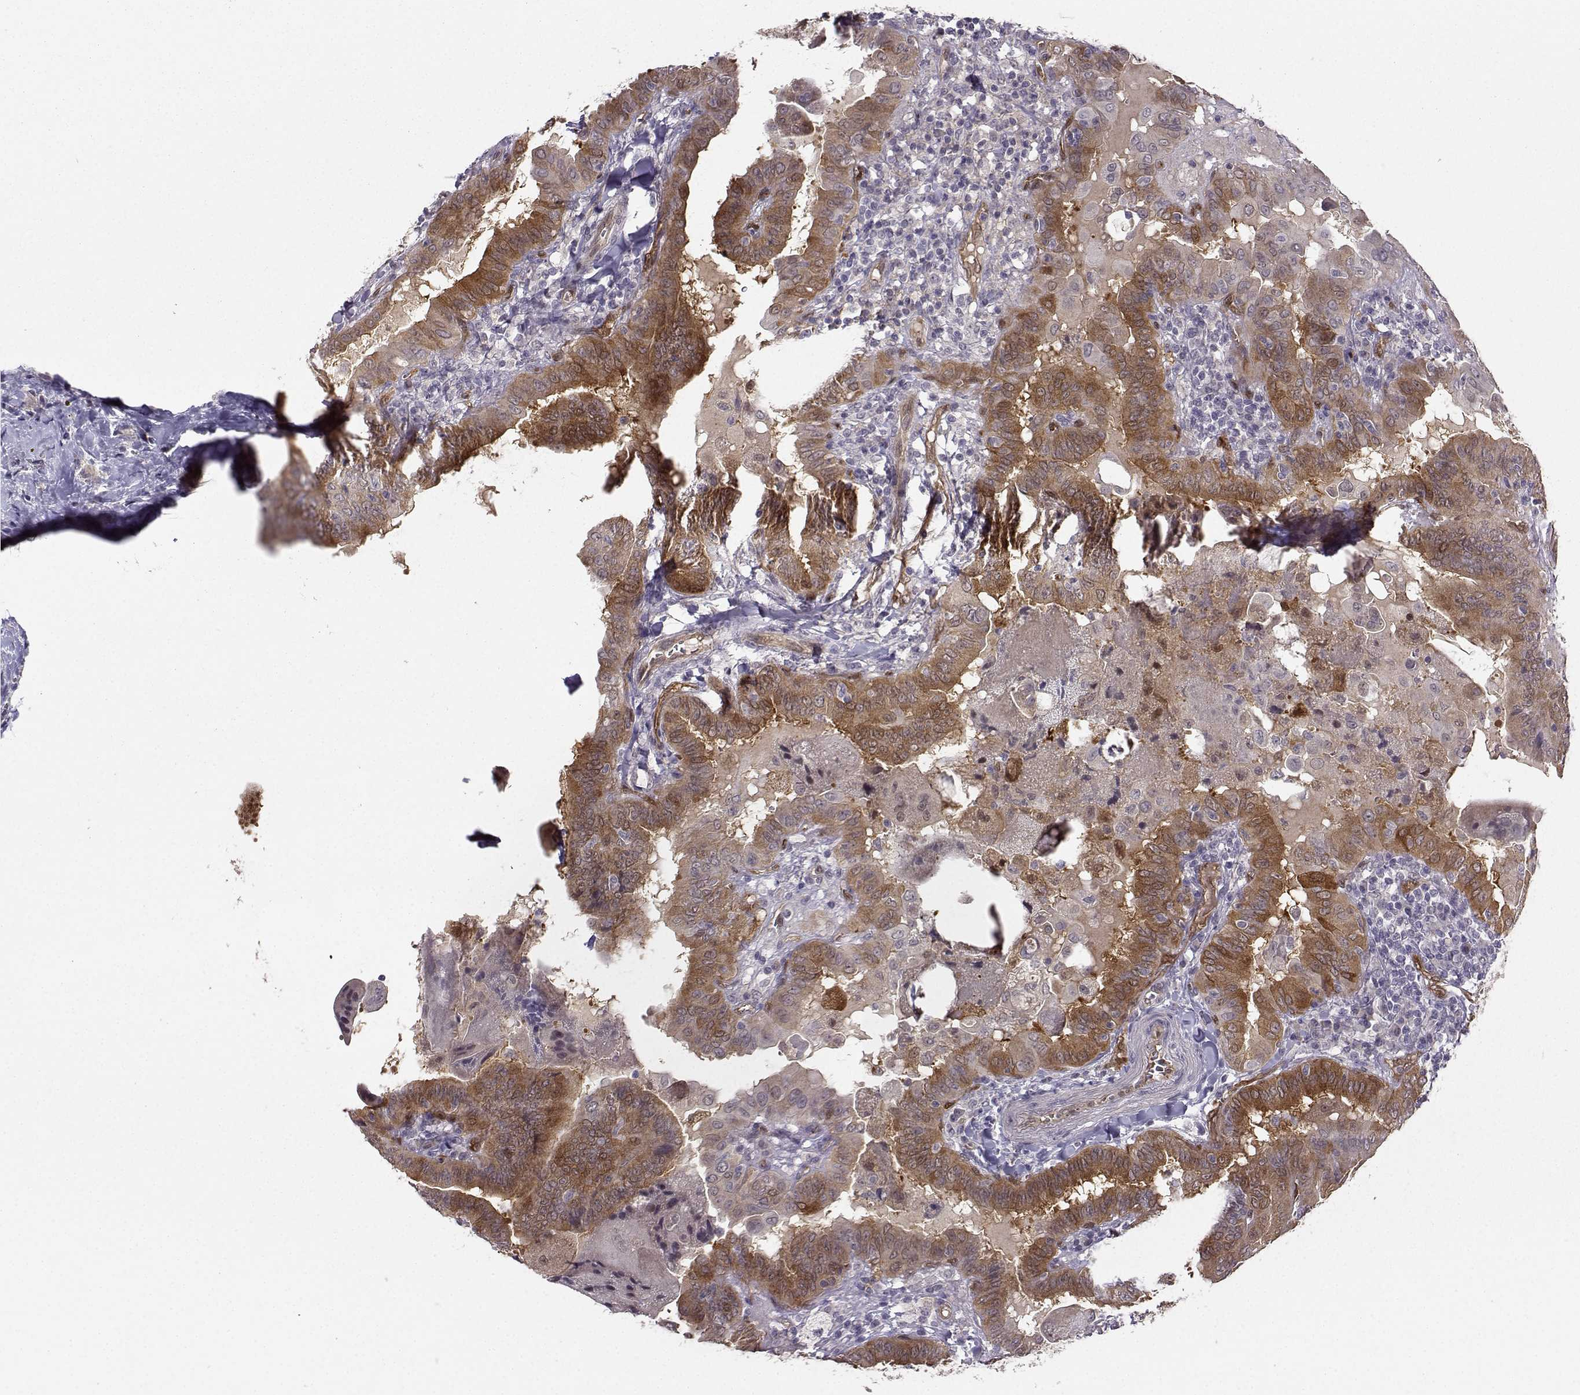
{"staining": {"intensity": "moderate", "quantity": "25%-75%", "location": "cytoplasmic/membranous"}, "tissue": "thyroid cancer", "cell_type": "Tumor cells", "image_type": "cancer", "snomed": [{"axis": "morphology", "description": "Papillary adenocarcinoma, NOS"}, {"axis": "topography", "description": "Thyroid gland"}], "caption": "Immunohistochemical staining of thyroid cancer (papillary adenocarcinoma) reveals medium levels of moderate cytoplasmic/membranous protein positivity in approximately 25%-75% of tumor cells.", "gene": "NQO1", "patient": {"sex": "female", "age": 37}}